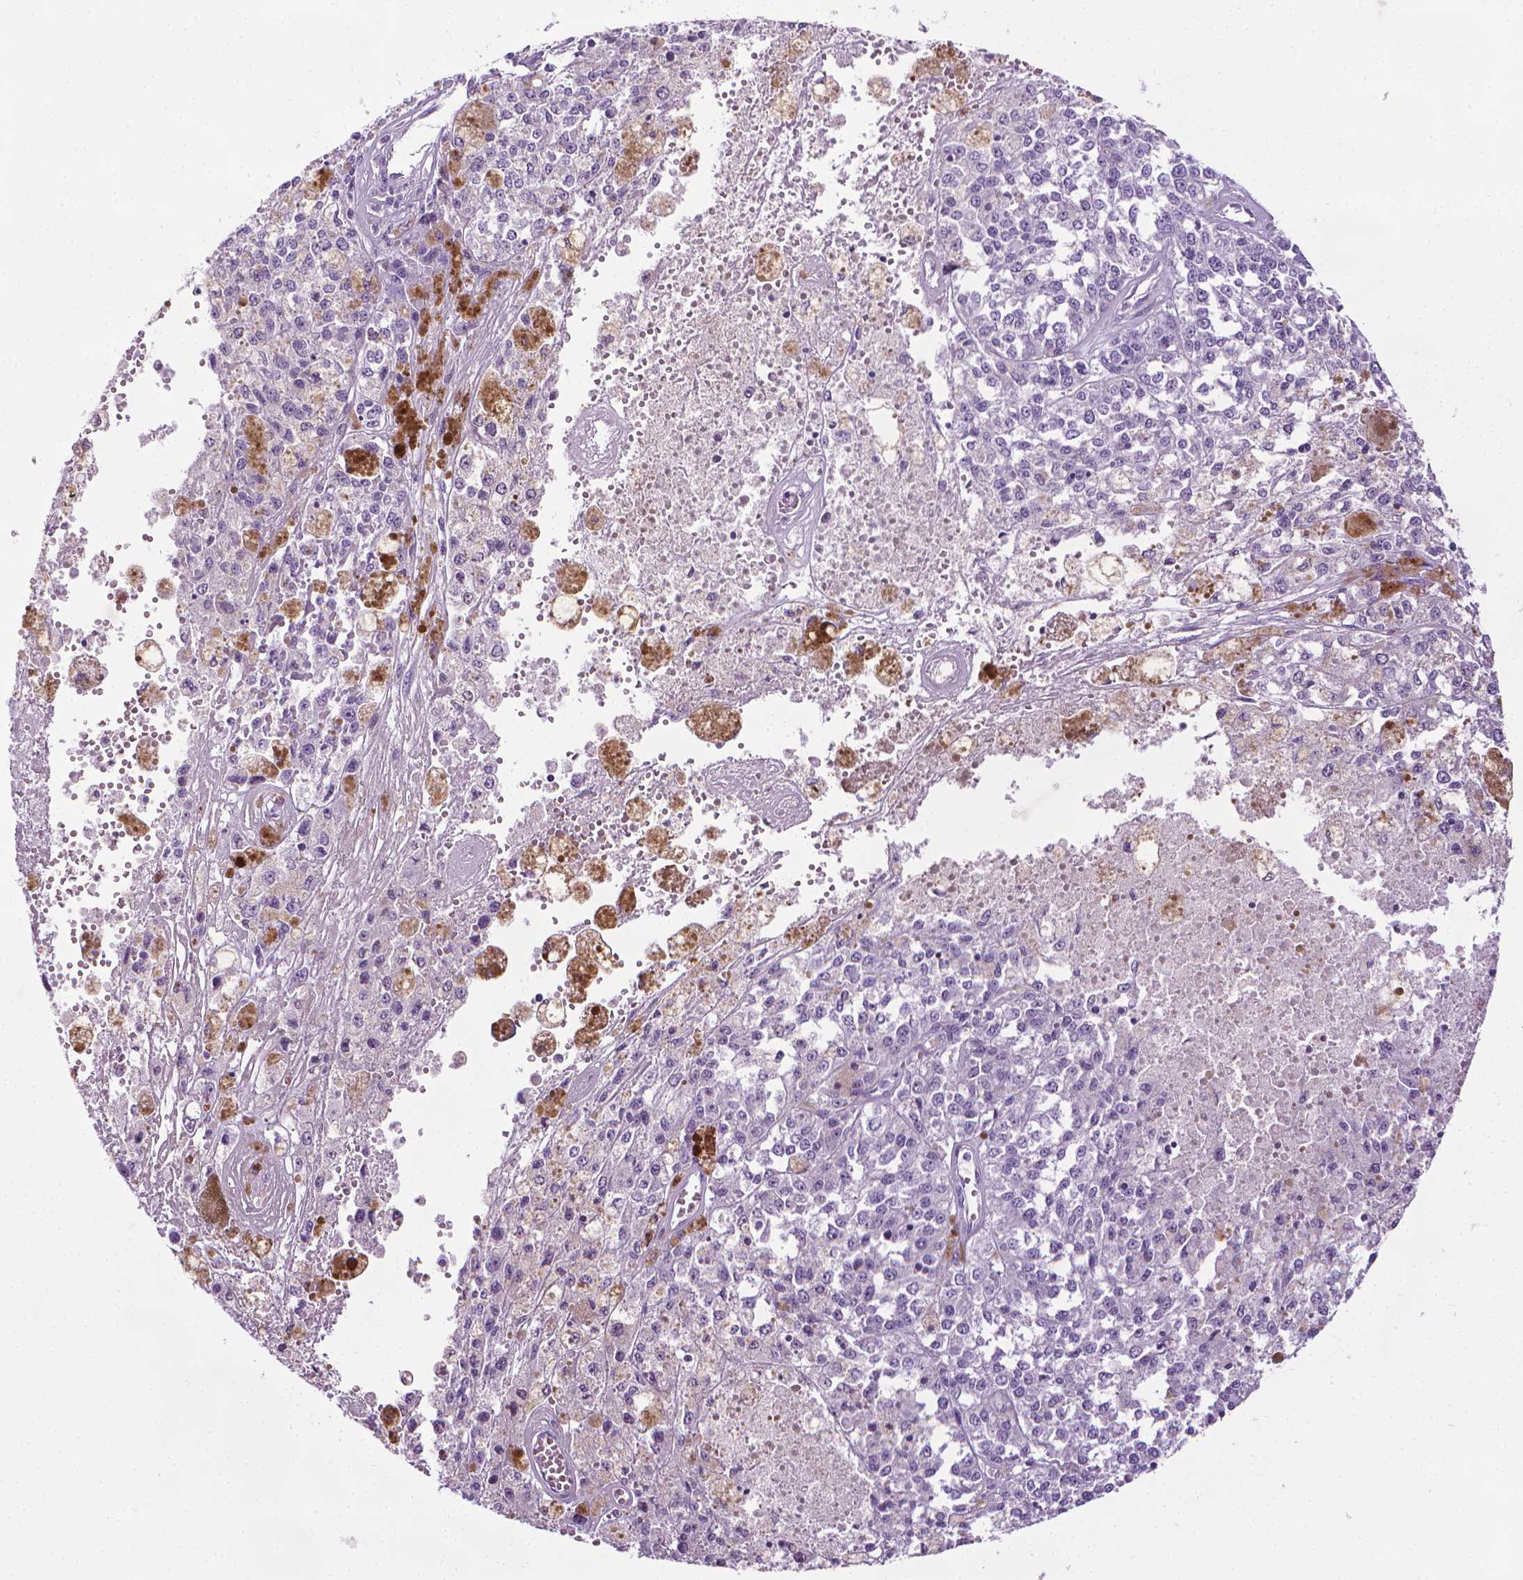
{"staining": {"intensity": "negative", "quantity": "none", "location": "none"}, "tissue": "melanoma", "cell_type": "Tumor cells", "image_type": "cancer", "snomed": [{"axis": "morphology", "description": "Malignant melanoma, Metastatic site"}, {"axis": "topography", "description": "Lymph node"}], "caption": "Photomicrograph shows no protein expression in tumor cells of melanoma tissue.", "gene": "DNAI7", "patient": {"sex": "female", "age": 64}}